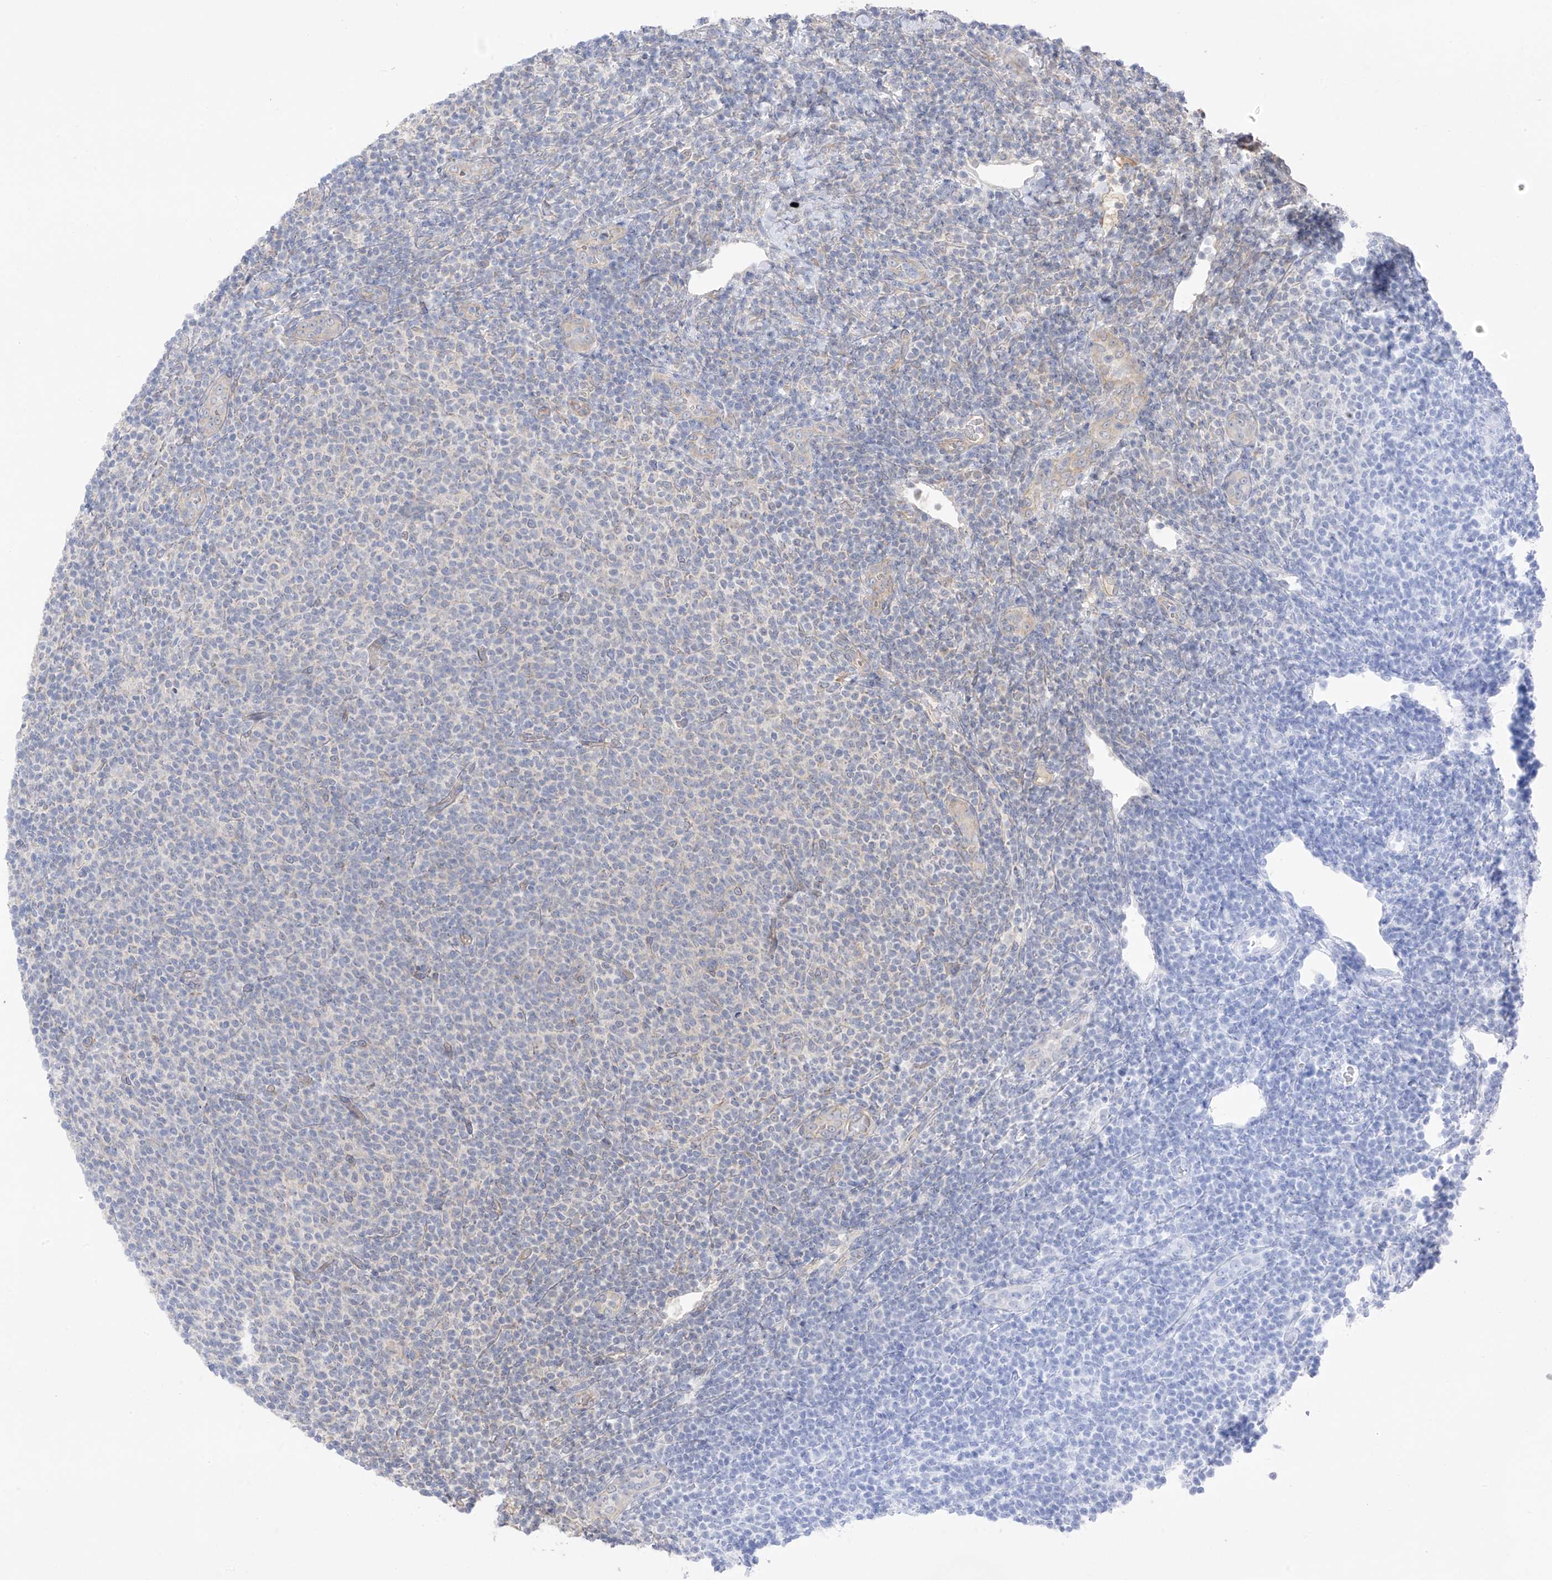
{"staining": {"intensity": "negative", "quantity": "none", "location": "none"}, "tissue": "lymphoma", "cell_type": "Tumor cells", "image_type": "cancer", "snomed": [{"axis": "morphology", "description": "Malignant lymphoma, non-Hodgkin's type, Low grade"}, {"axis": "topography", "description": "Lymph node"}], "caption": "This is an immunohistochemistry (IHC) image of human lymphoma. There is no expression in tumor cells.", "gene": "NALCN", "patient": {"sex": "male", "age": 66}}